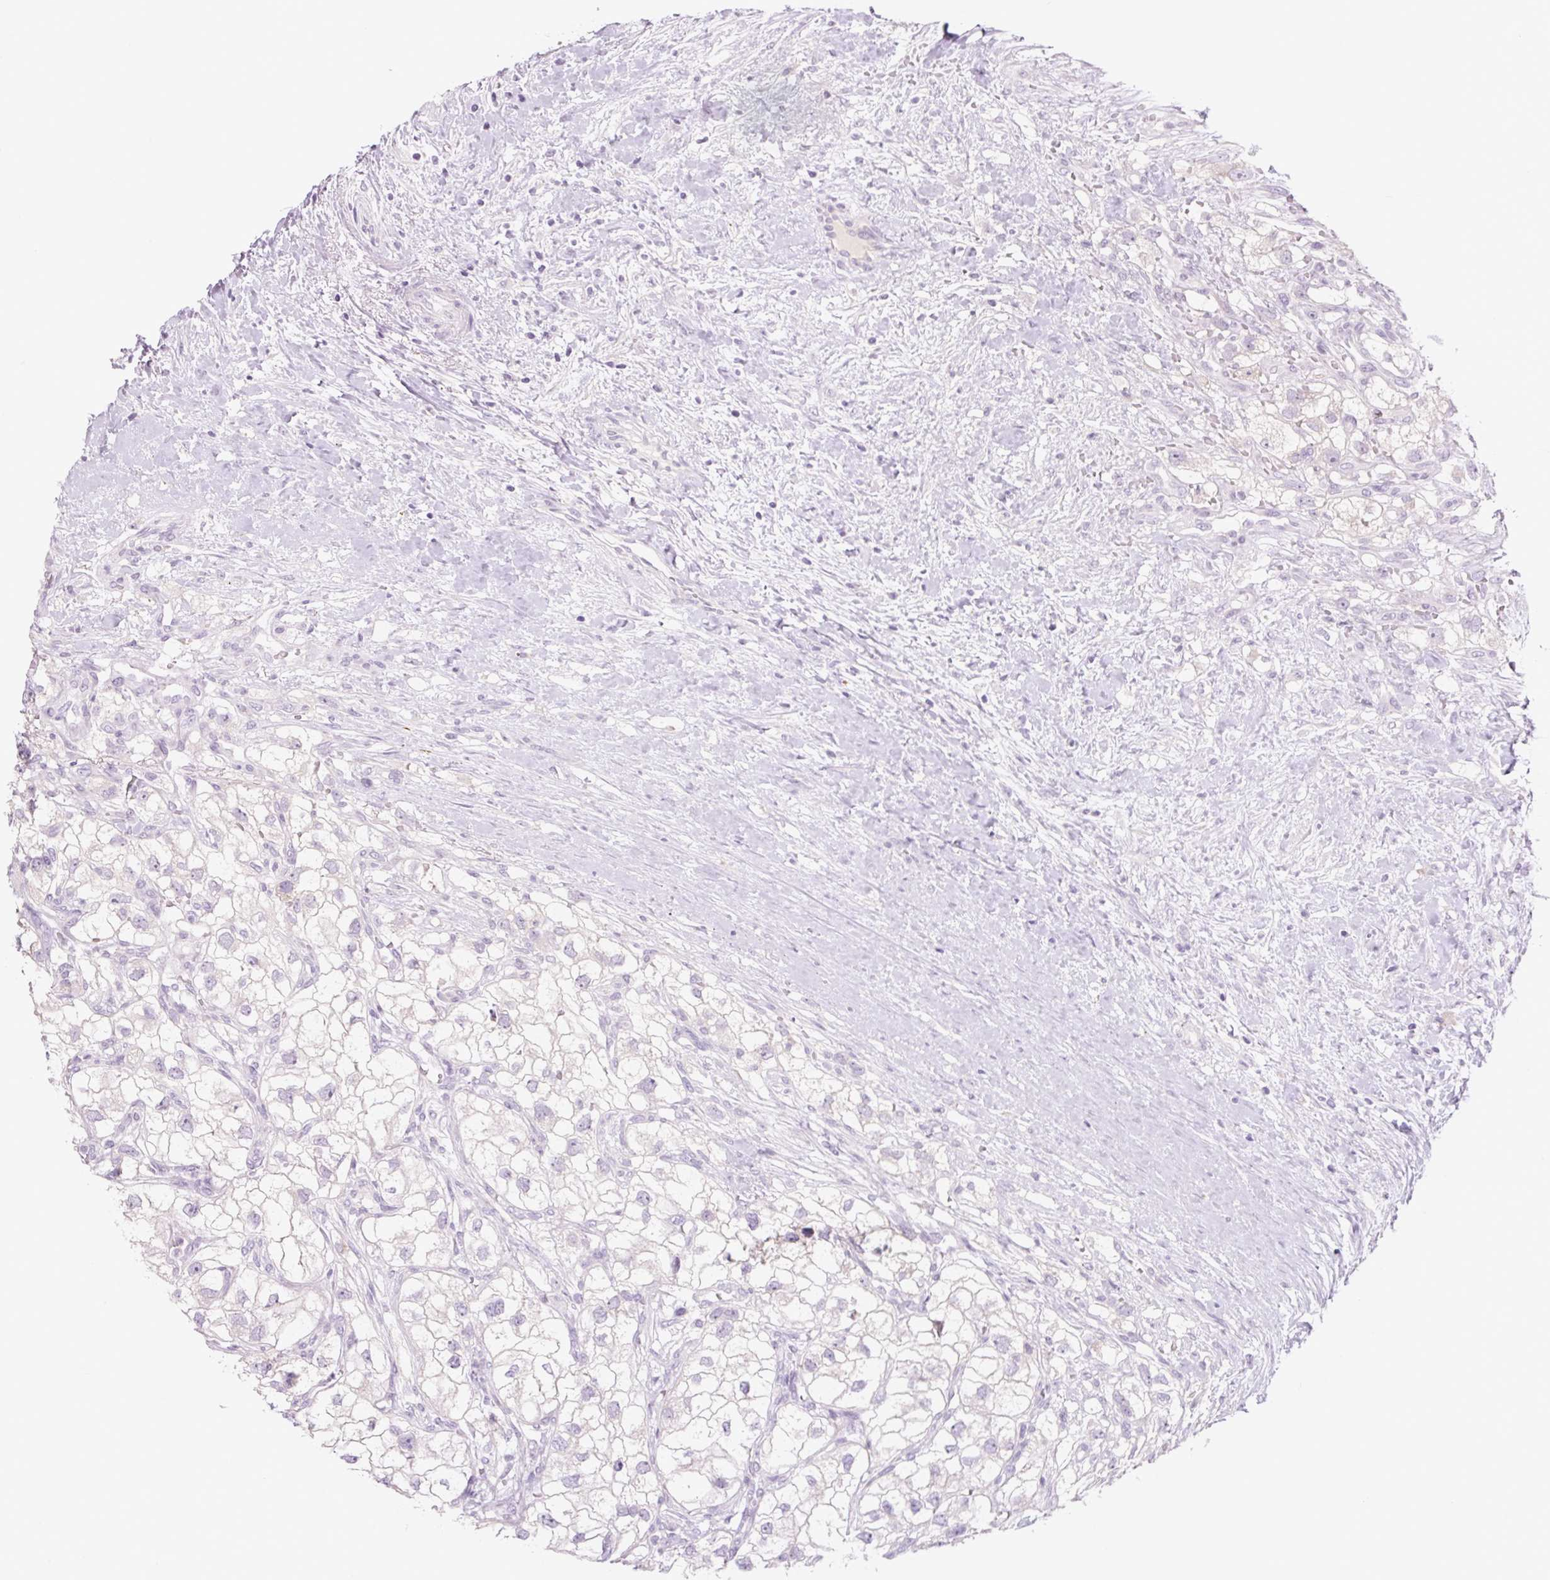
{"staining": {"intensity": "negative", "quantity": "none", "location": "none"}, "tissue": "renal cancer", "cell_type": "Tumor cells", "image_type": "cancer", "snomed": [{"axis": "morphology", "description": "Adenocarcinoma, NOS"}, {"axis": "topography", "description": "Kidney"}], "caption": "This is a micrograph of immunohistochemistry staining of renal cancer, which shows no expression in tumor cells.", "gene": "TMEM100", "patient": {"sex": "male", "age": 59}}